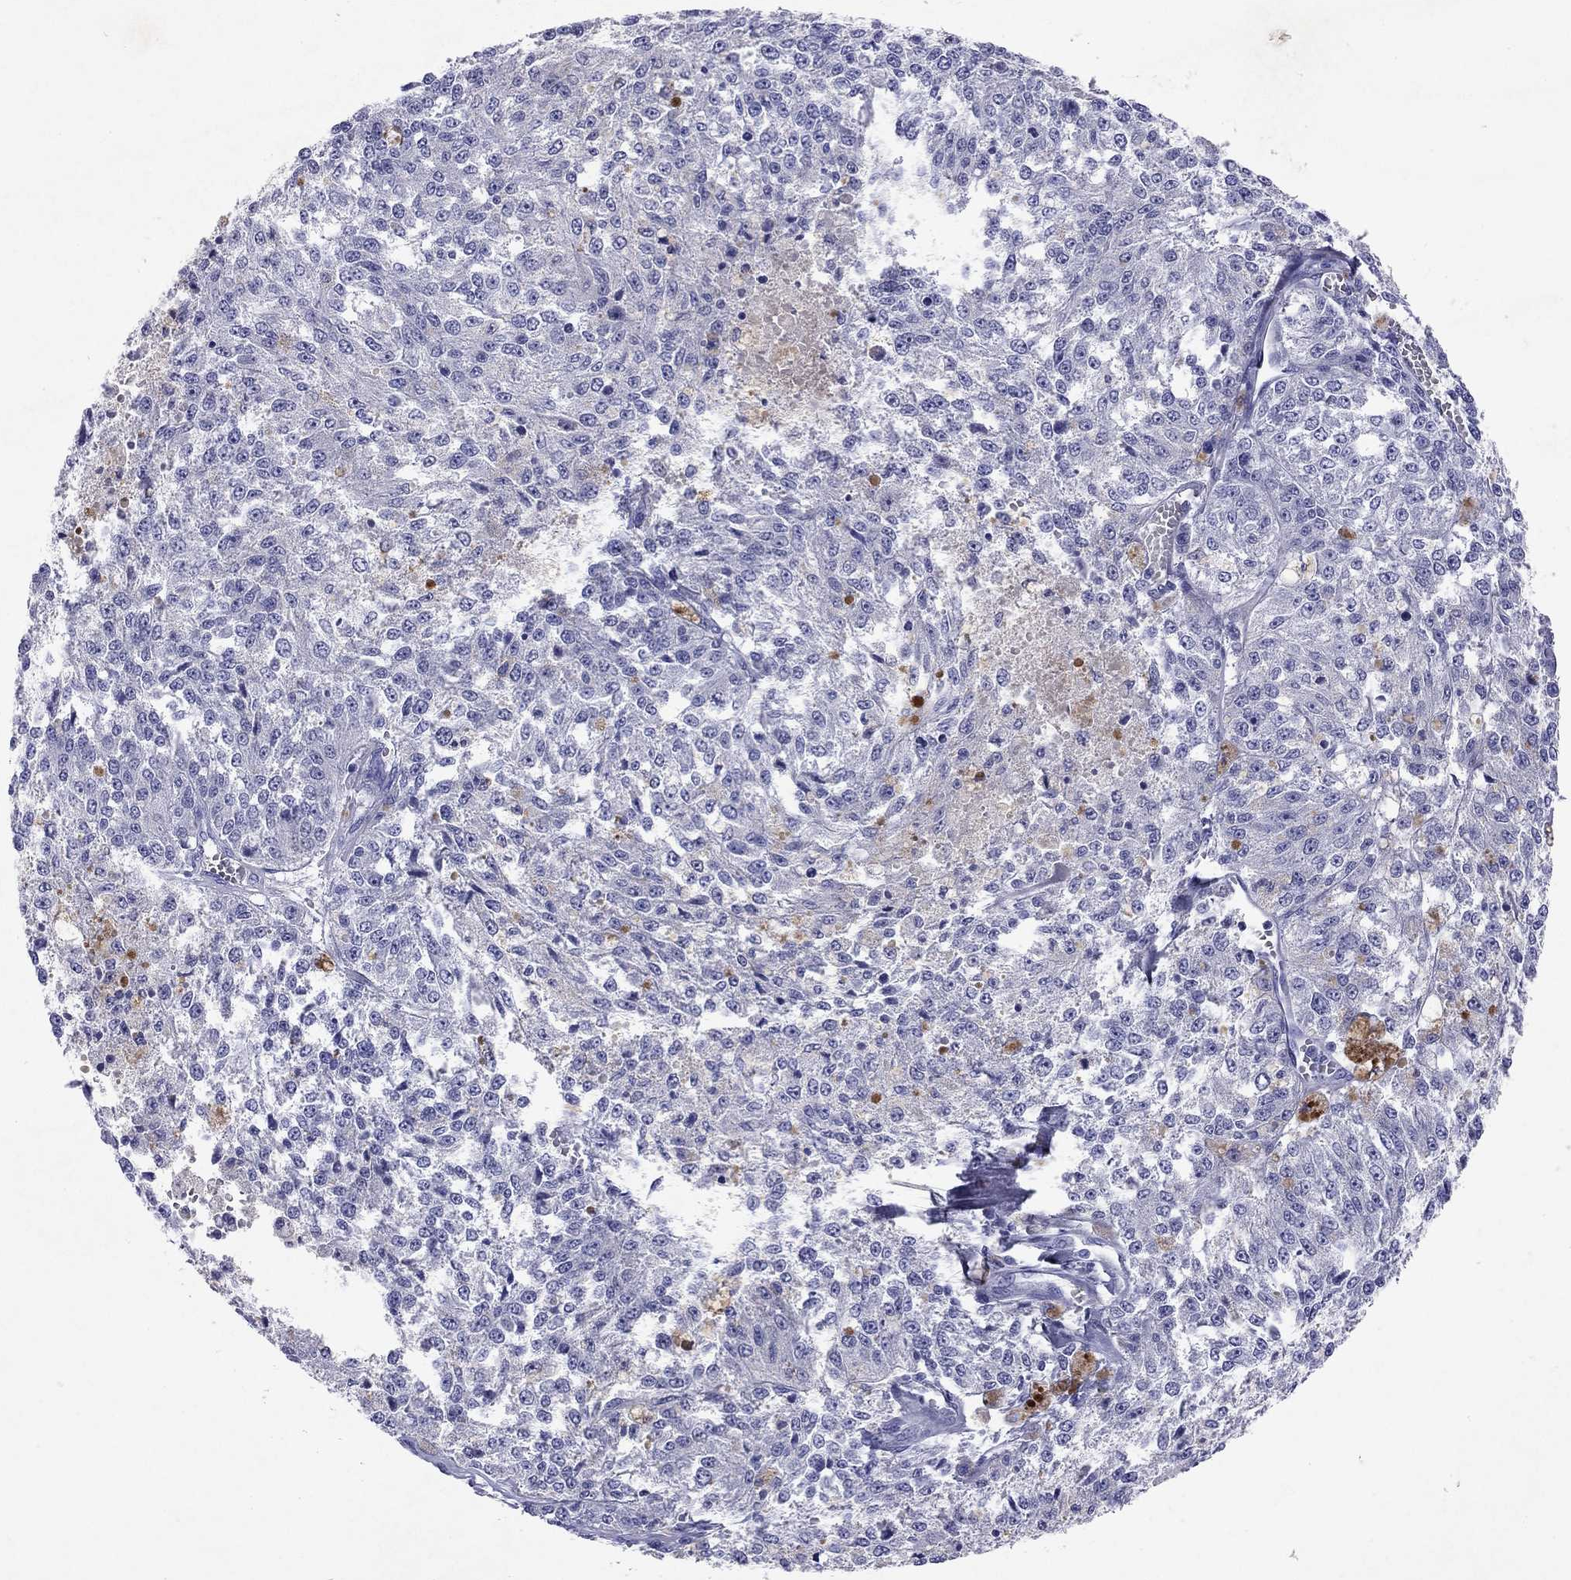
{"staining": {"intensity": "negative", "quantity": "none", "location": "none"}, "tissue": "melanoma", "cell_type": "Tumor cells", "image_type": "cancer", "snomed": [{"axis": "morphology", "description": "Malignant melanoma, Metastatic site"}, {"axis": "topography", "description": "Lymph node"}], "caption": "A high-resolution micrograph shows IHC staining of malignant melanoma (metastatic site), which shows no significant positivity in tumor cells. (DAB (3,3'-diaminobenzidine) IHC with hematoxylin counter stain).", "gene": "ARMC12", "patient": {"sex": "female", "age": 64}}